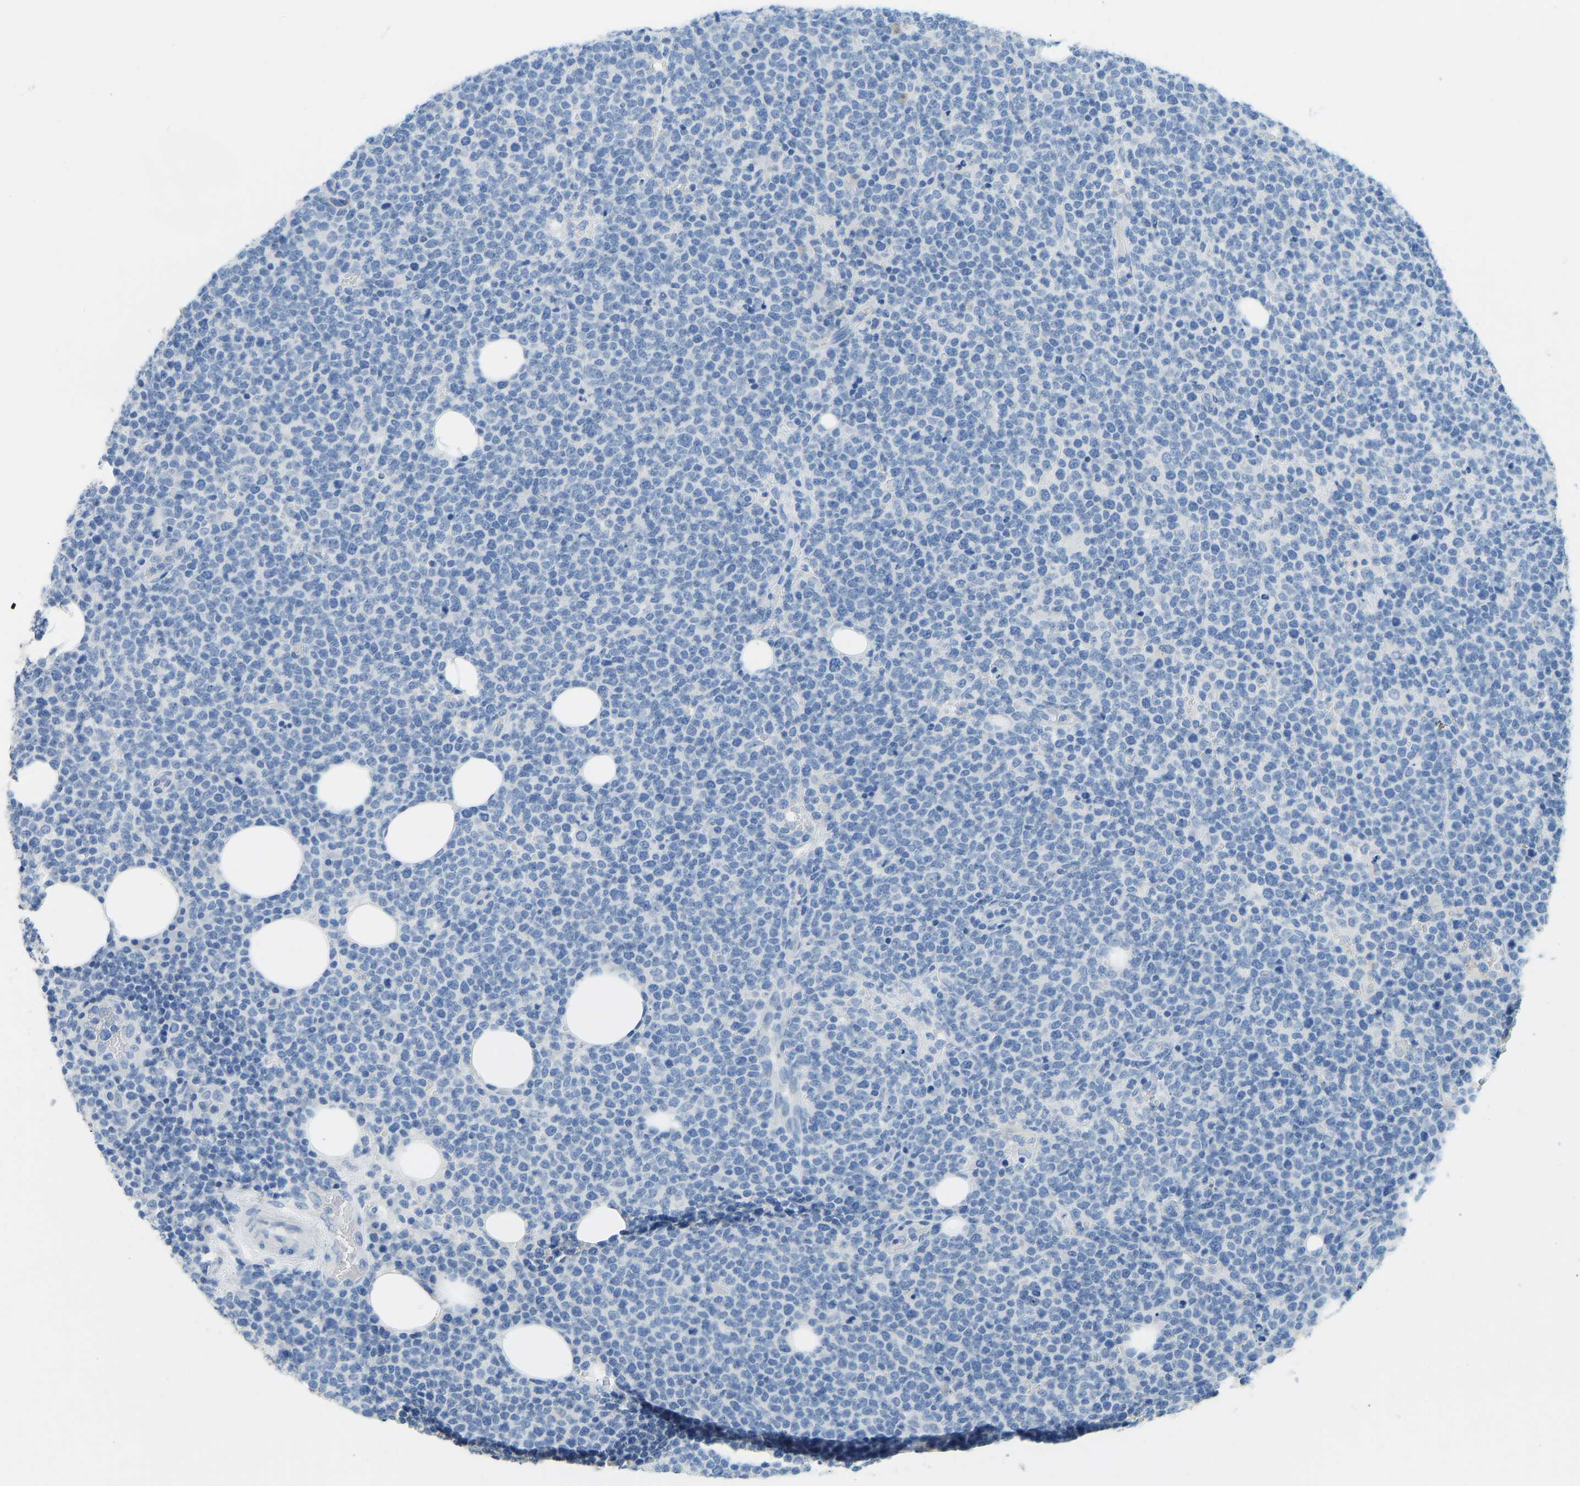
{"staining": {"intensity": "negative", "quantity": "none", "location": "none"}, "tissue": "lymphoma", "cell_type": "Tumor cells", "image_type": "cancer", "snomed": [{"axis": "morphology", "description": "Malignant lymphoma, non-Hodgkin's type, High grade"}, {"axis": "topography", "description": "Lymph node"}], "caption": "Image shows no significant protein staining in tumor cells of high-grade malignant lymphoma, non-Hodgkin's type. (DAB IHC, high magnification).", "gene": "ATP1A1", "patient": {"sex": "male", "age": 61}}